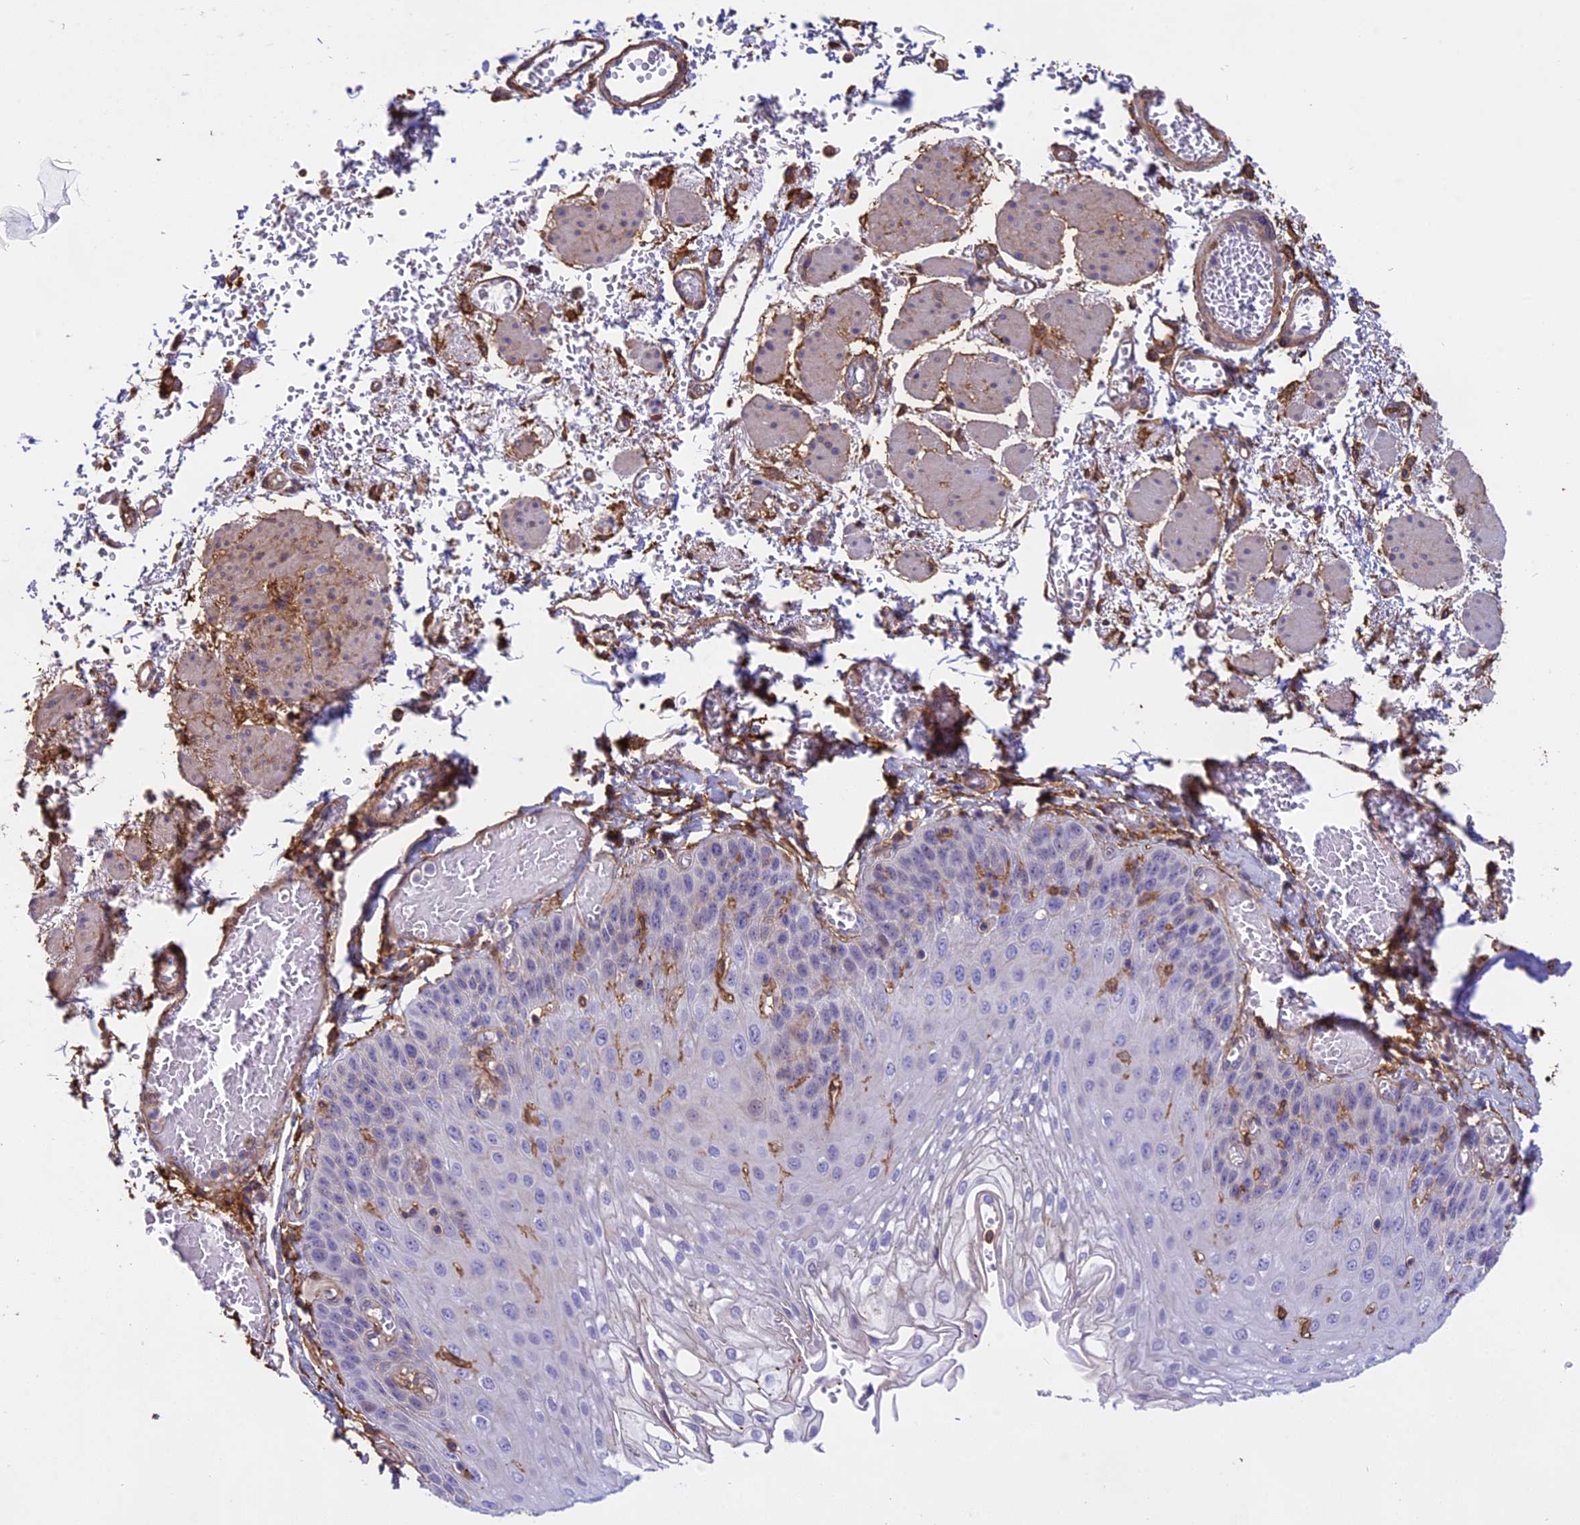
{"staining": {"intensity": "weak", "quantity": "<25%", "location": "cytoplasmic/membranous"}, "tissue": "esophagus", "cell_type": "Squamous epithelial cells", "image_type": "normal", "snomed": [{"axis": "morphology", "description": "Normal tissue, NOS"}, {"axis": "topography", "description": "Esophagus"}], "caption": "Immunohistochemical staining of benign human esophagus shows no significant positivity in squamous epithelial cells.", "gene": "TMEM255B", "patient": {"sex": "male", "age": 81}}